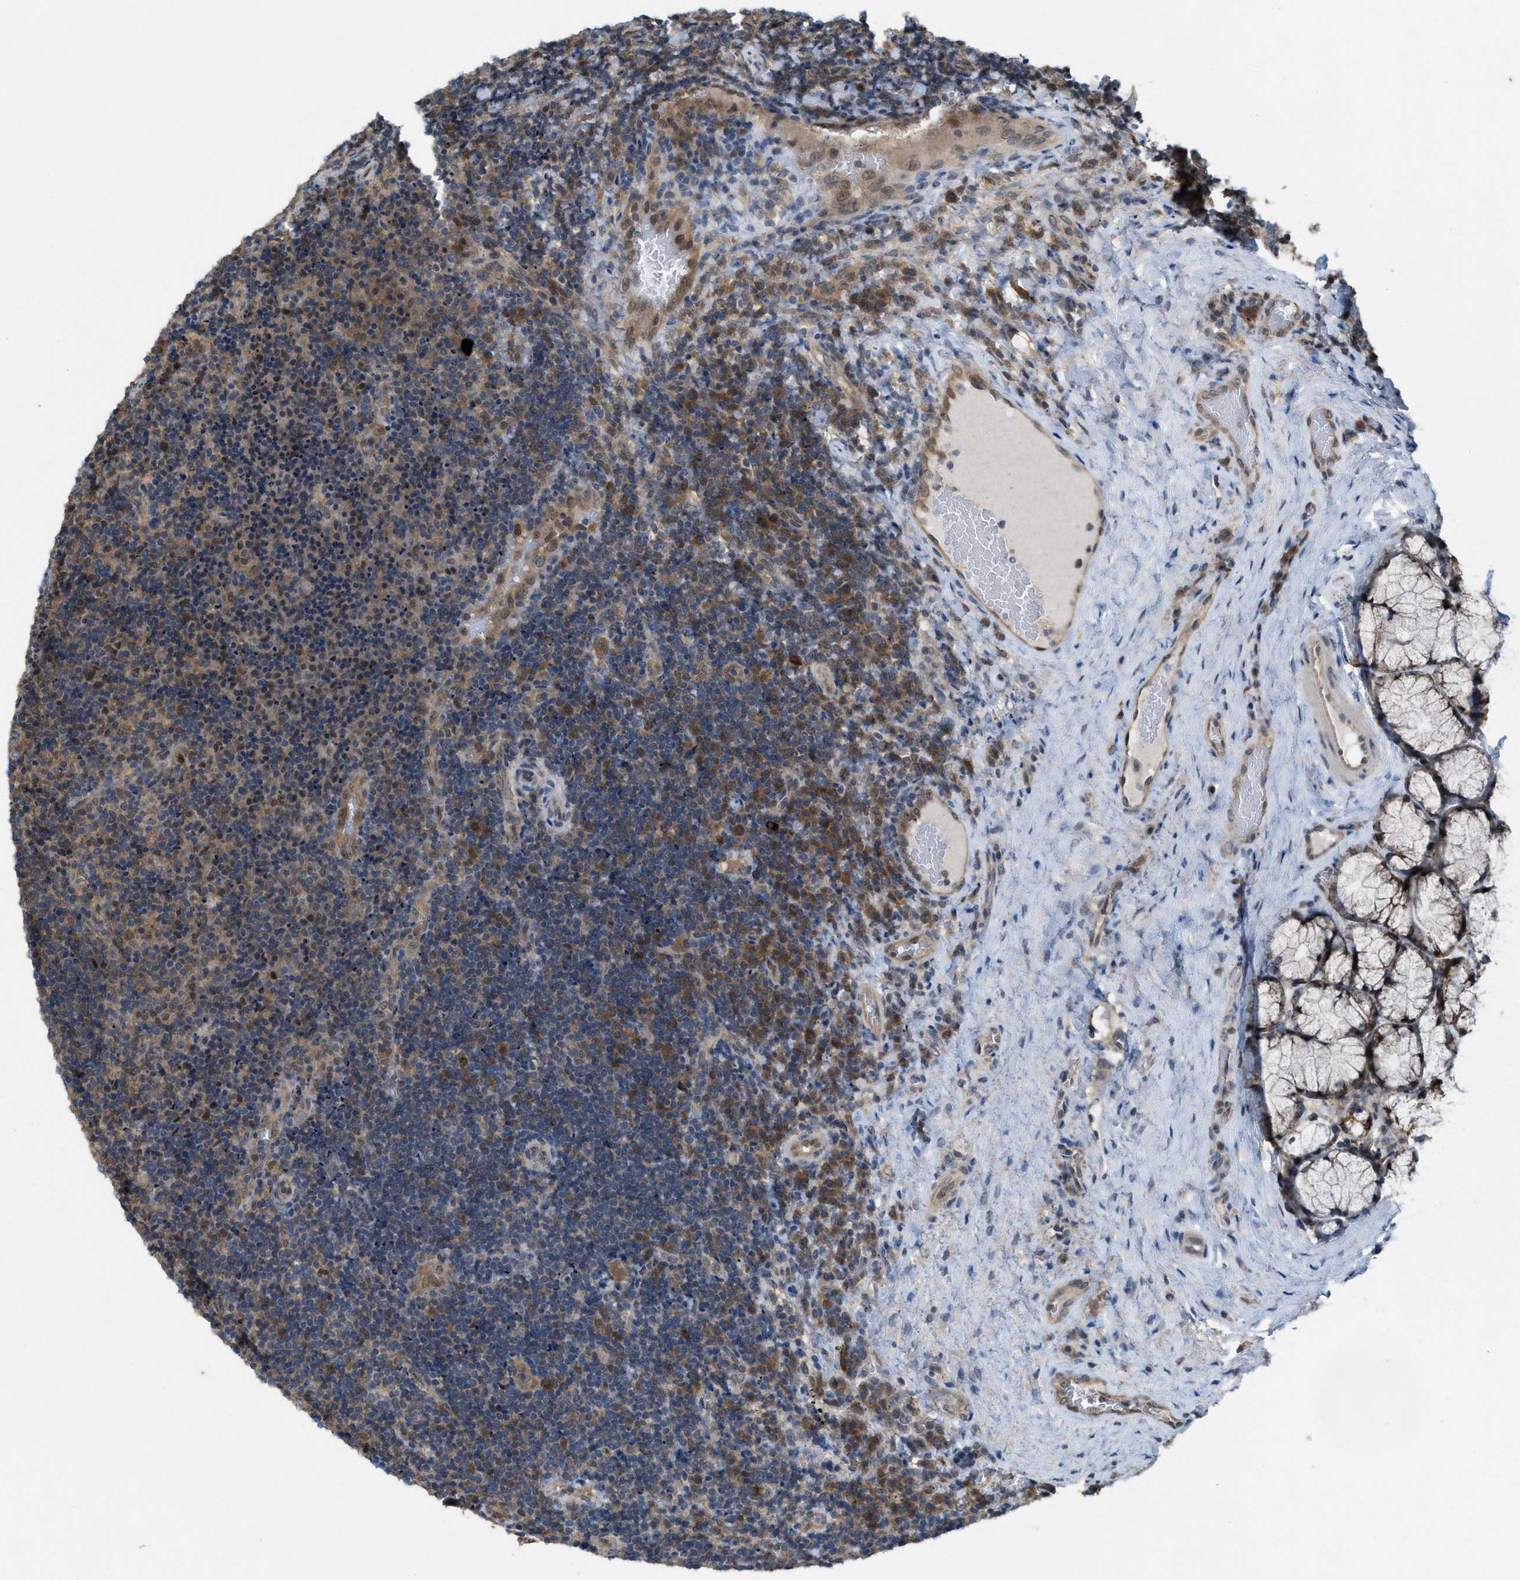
{"staining": {"intensity": "moderate", "quantity": "25%-75%", "location": "cytoplasmic/membranous"}, "tissue": "lymphoma", "cell_type": "Tumor cells", "image_type": "cancer", "snomed": [{"axis": "morphology", "description": "Malignant lymphoma, non-Hodgkin's type, High grade"}, {"axis": "topography", "description": "Tonsil"}], "caption": "Immunohistochemistry (IHC) staining of malignant lymphoma, non-Hodgkin's type (high-grade), which demonstrates medium levels of moderate cytoplasmic/membranous positivity in approximately 25%-75% of tumor cells indicating moderate cytoplasmic/membranous protein expression. The staining was performed using DAB (3,3'-diaminobenzidine) (brown) for protein detection and nuclei were counterstained in hematoxylin (blue).", "gene": "PLAA", "patient": {"sex": "female", "age": 36}}